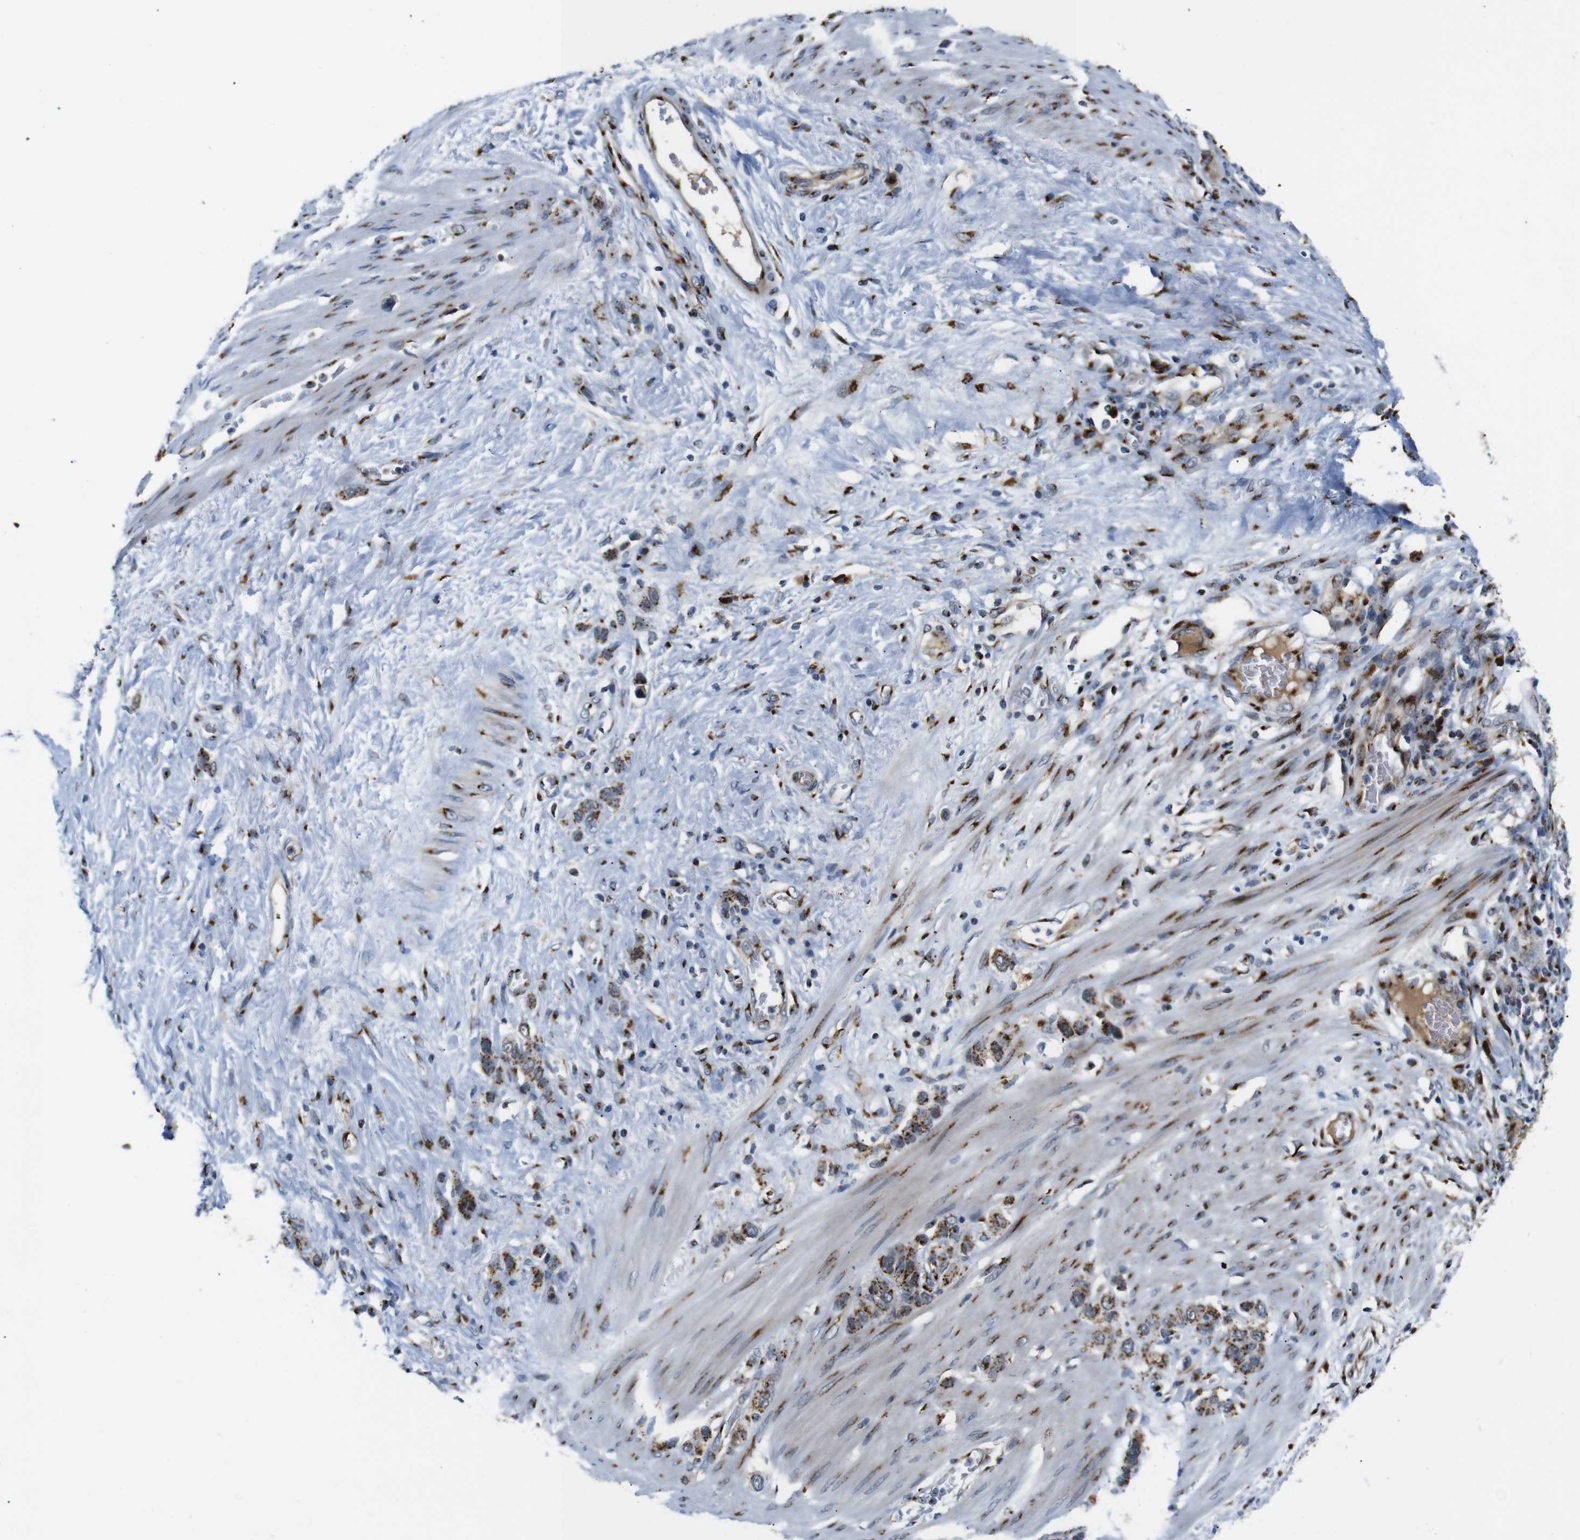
{"staining": {"intensity": "moderate", "quantity": ">75%", "location": "cytoplasmic/membranous"}, "tissue": "stomach cancer", "cell_type": "Tumor cells", "image_type": "cancer", "snomed": [{"axis": "morphology", "description": "Adenocarcinoma, NOS"}, {"axis": "morphology", "description": "Adenocarcinoma, High grade"}, {"axis": "topography", "description": "Stomach, upper"}, {"axis": "topography", "description": "Stomach, lower"}], "caption": "A photomicrograph of stomach adenocarcinoma (high-grade) stained for a protein displays moderate cytoplasmic/membranous brown staining in tumor cells. The staining was performed using DAB (3,3'-diaminobenzidine) to visualize the protein expression in brown, while the nuclei were stained in blue with hematoxylin (Magnification: 20x).", "gene": "TGOLN2", "patient": {"sex": "female", "age": 65}}